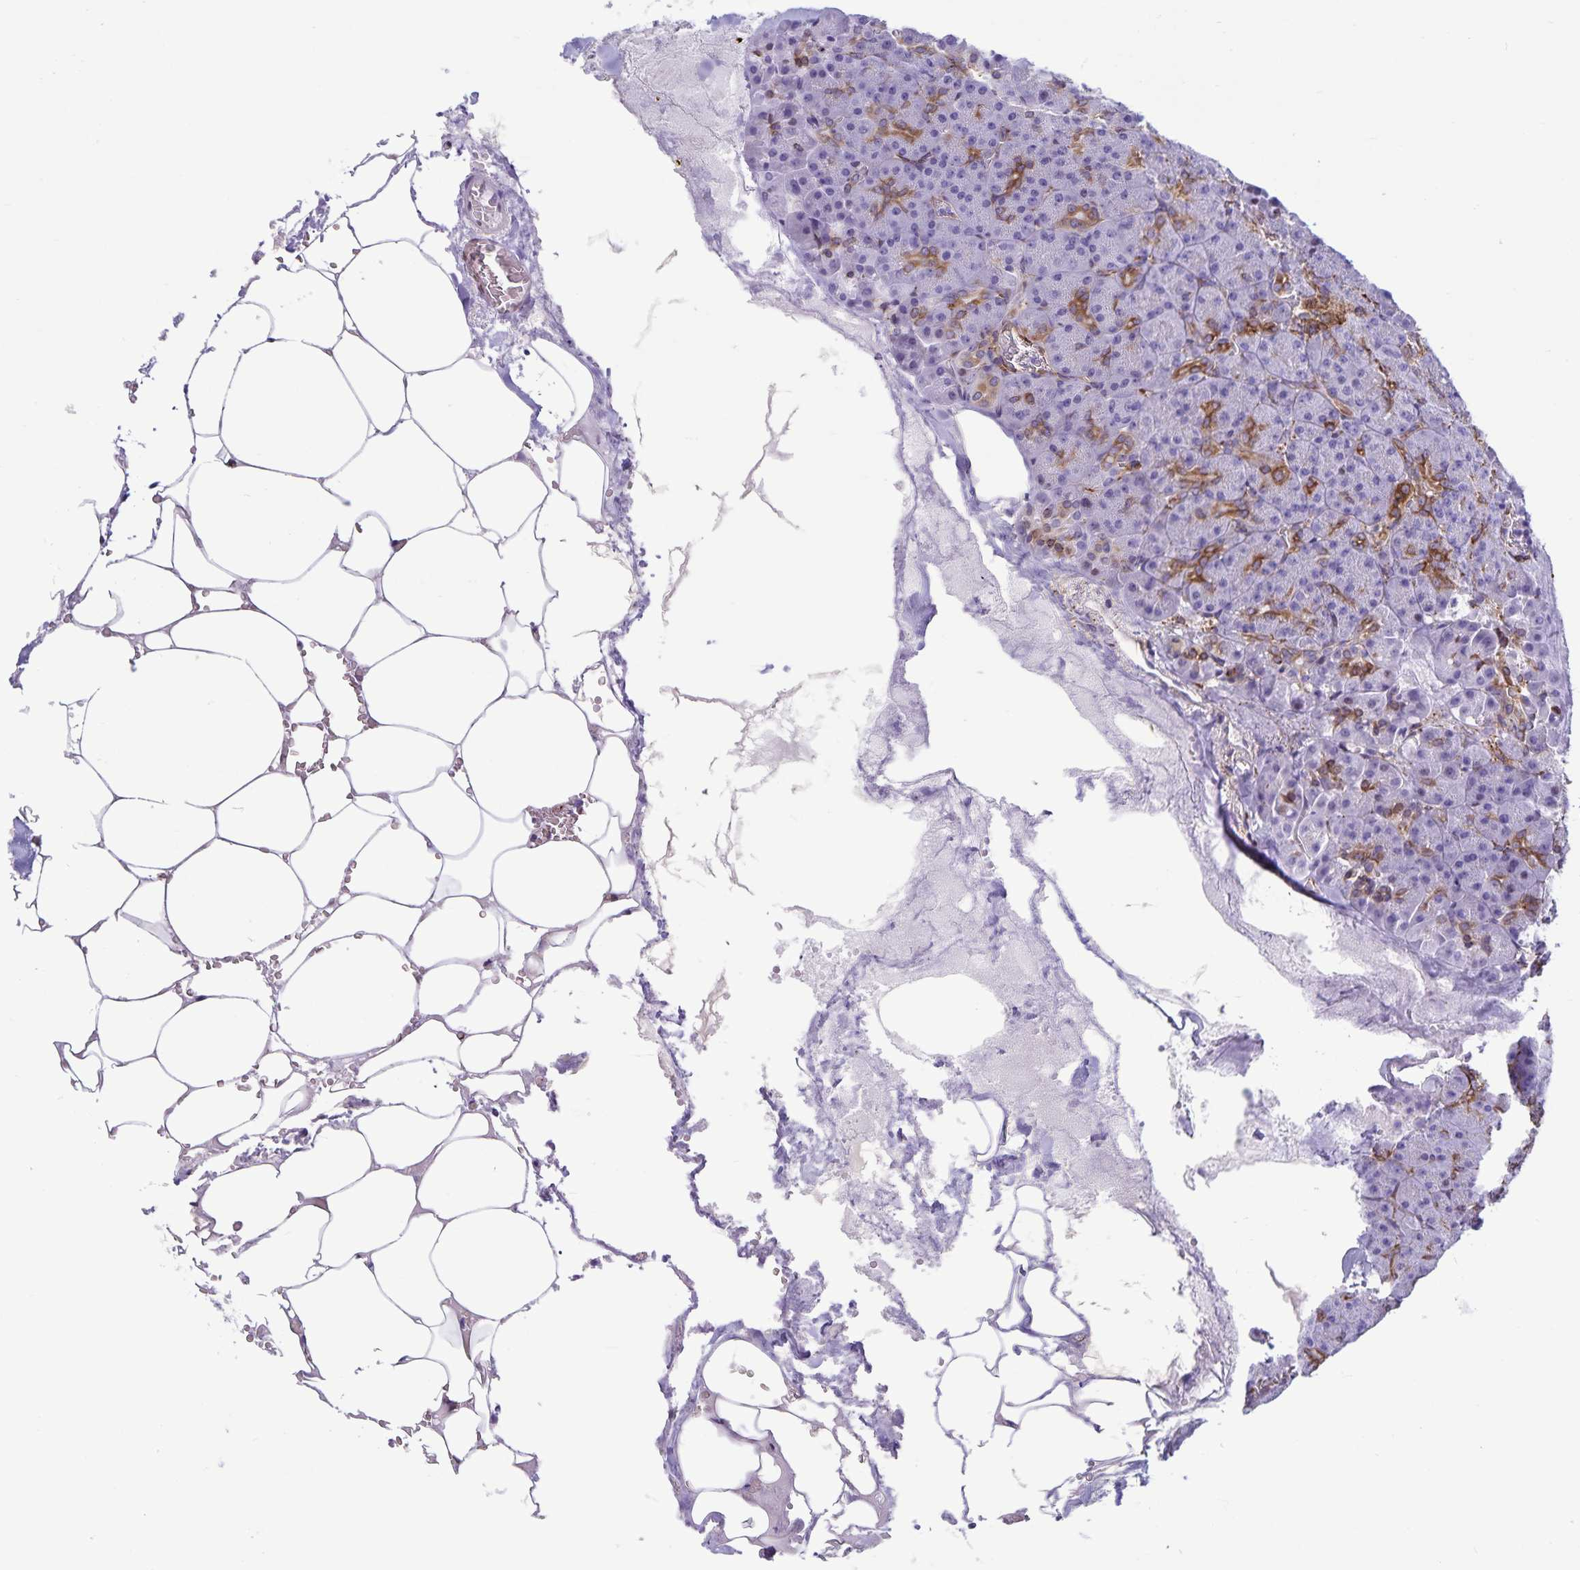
{"staining": {"intensity": "moderate", "quantity": "<25%", "location": "cytoplasmic/membranous"}, "tissue": "pancreas", "cell_type": "Exocrine glandular cells", "image_type": "normal", "snomed": [{"axis": "morphology", "description": "Normal tissue, NOS"}, {"axis": "topography", "description": "Pancreas"}], "caption": "High-power microscopy captured an IHC histopathology image of unremarkable pancreas, revealing moderate cytoplasmic/membranous staining in about <25% of exocrine glandular cells. Immunohistochemistry (ihc) stains the protein of interest in brown and the nuclei are stained blue.", "gene": "RCN1", "patient": {"sex": "female", "age": 74}}